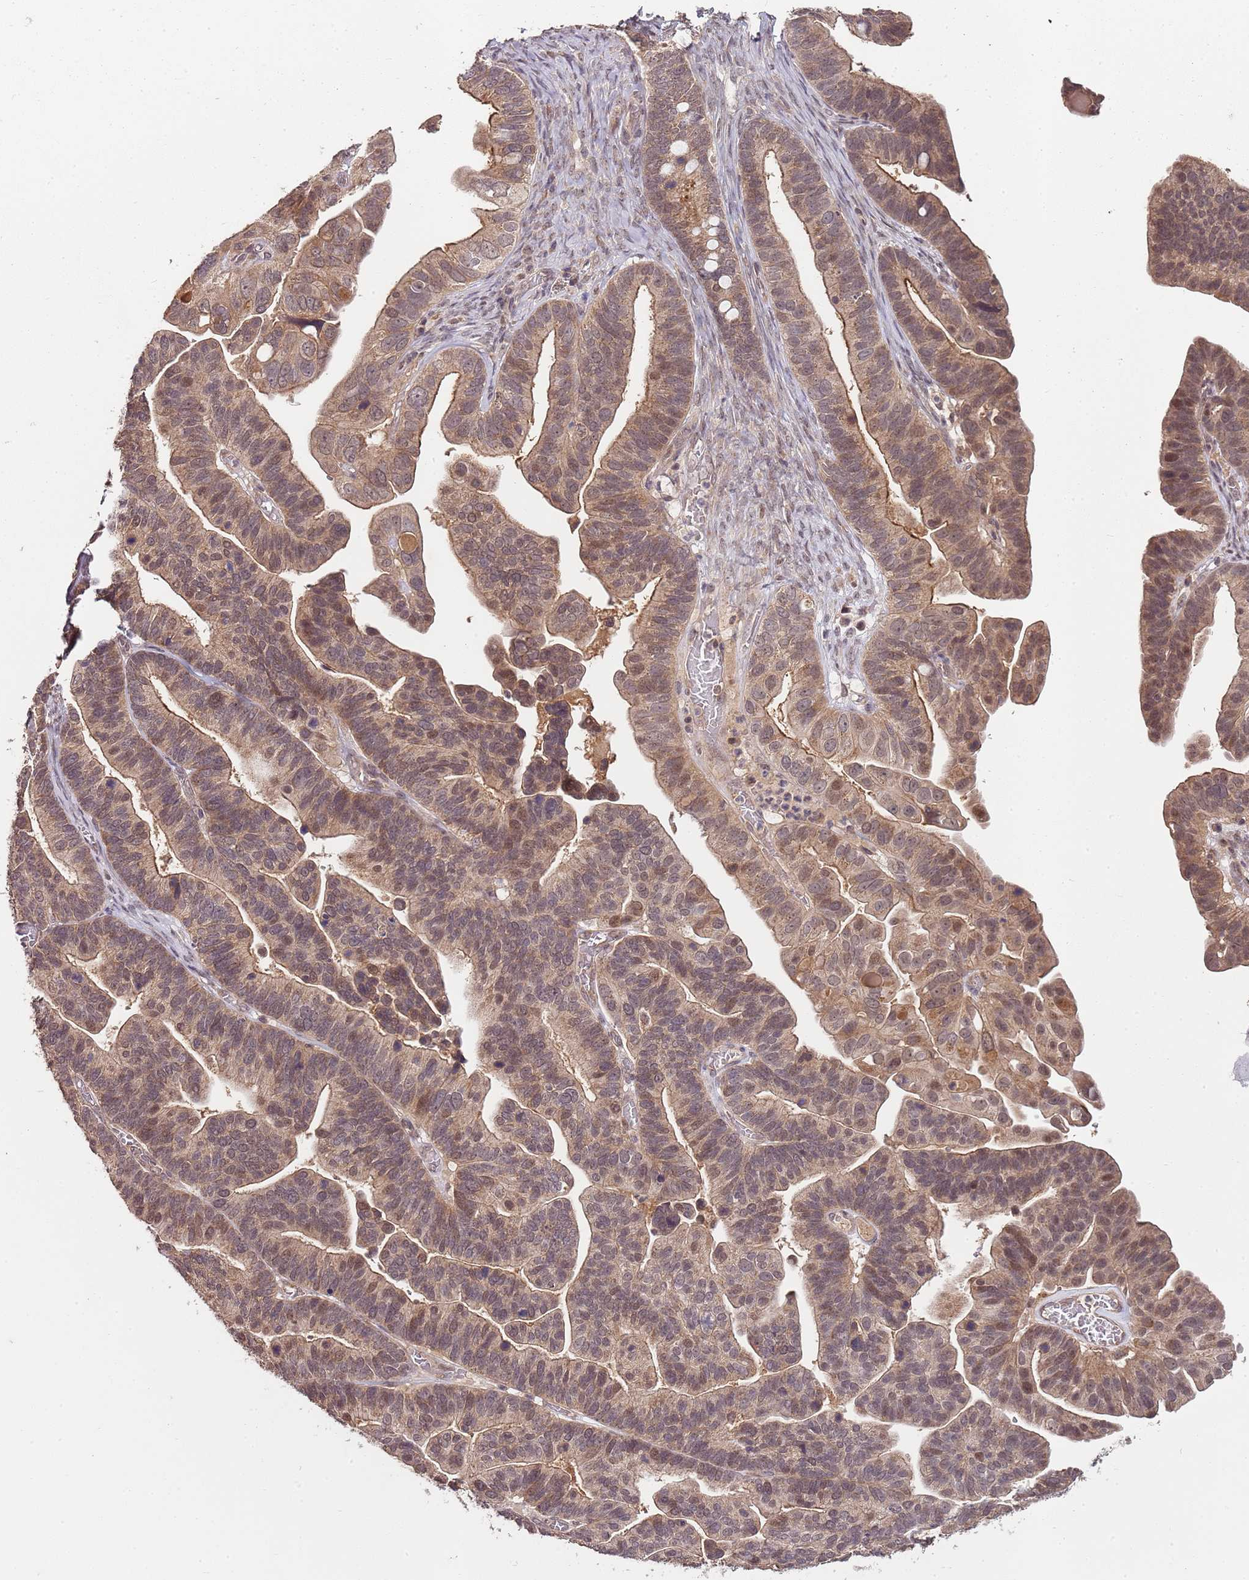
{"staining": {"intensity": "moderate", "quantity": ">75%", "location": "cytoplasmic/membranous,nuclear"}, "tissue": "ovarian cancer", "cell_type": "Tumor cells", "image_type": "cancer", "snomed": [{"axis": "morphology", "description": "Cystadenocarcinoma, serous, NOS"}, {"axis": "topography", "description": "Ovary"}], "caption": "A medium amount of moderate cytoplasmic/membranous and nuclear positivity is appreciated in approximately >75% of tumor cells in ovarian serous cystadenocarcinoma tissue.", "gene": "LIN37", "patient": {"sex": "female", "age": 56}}